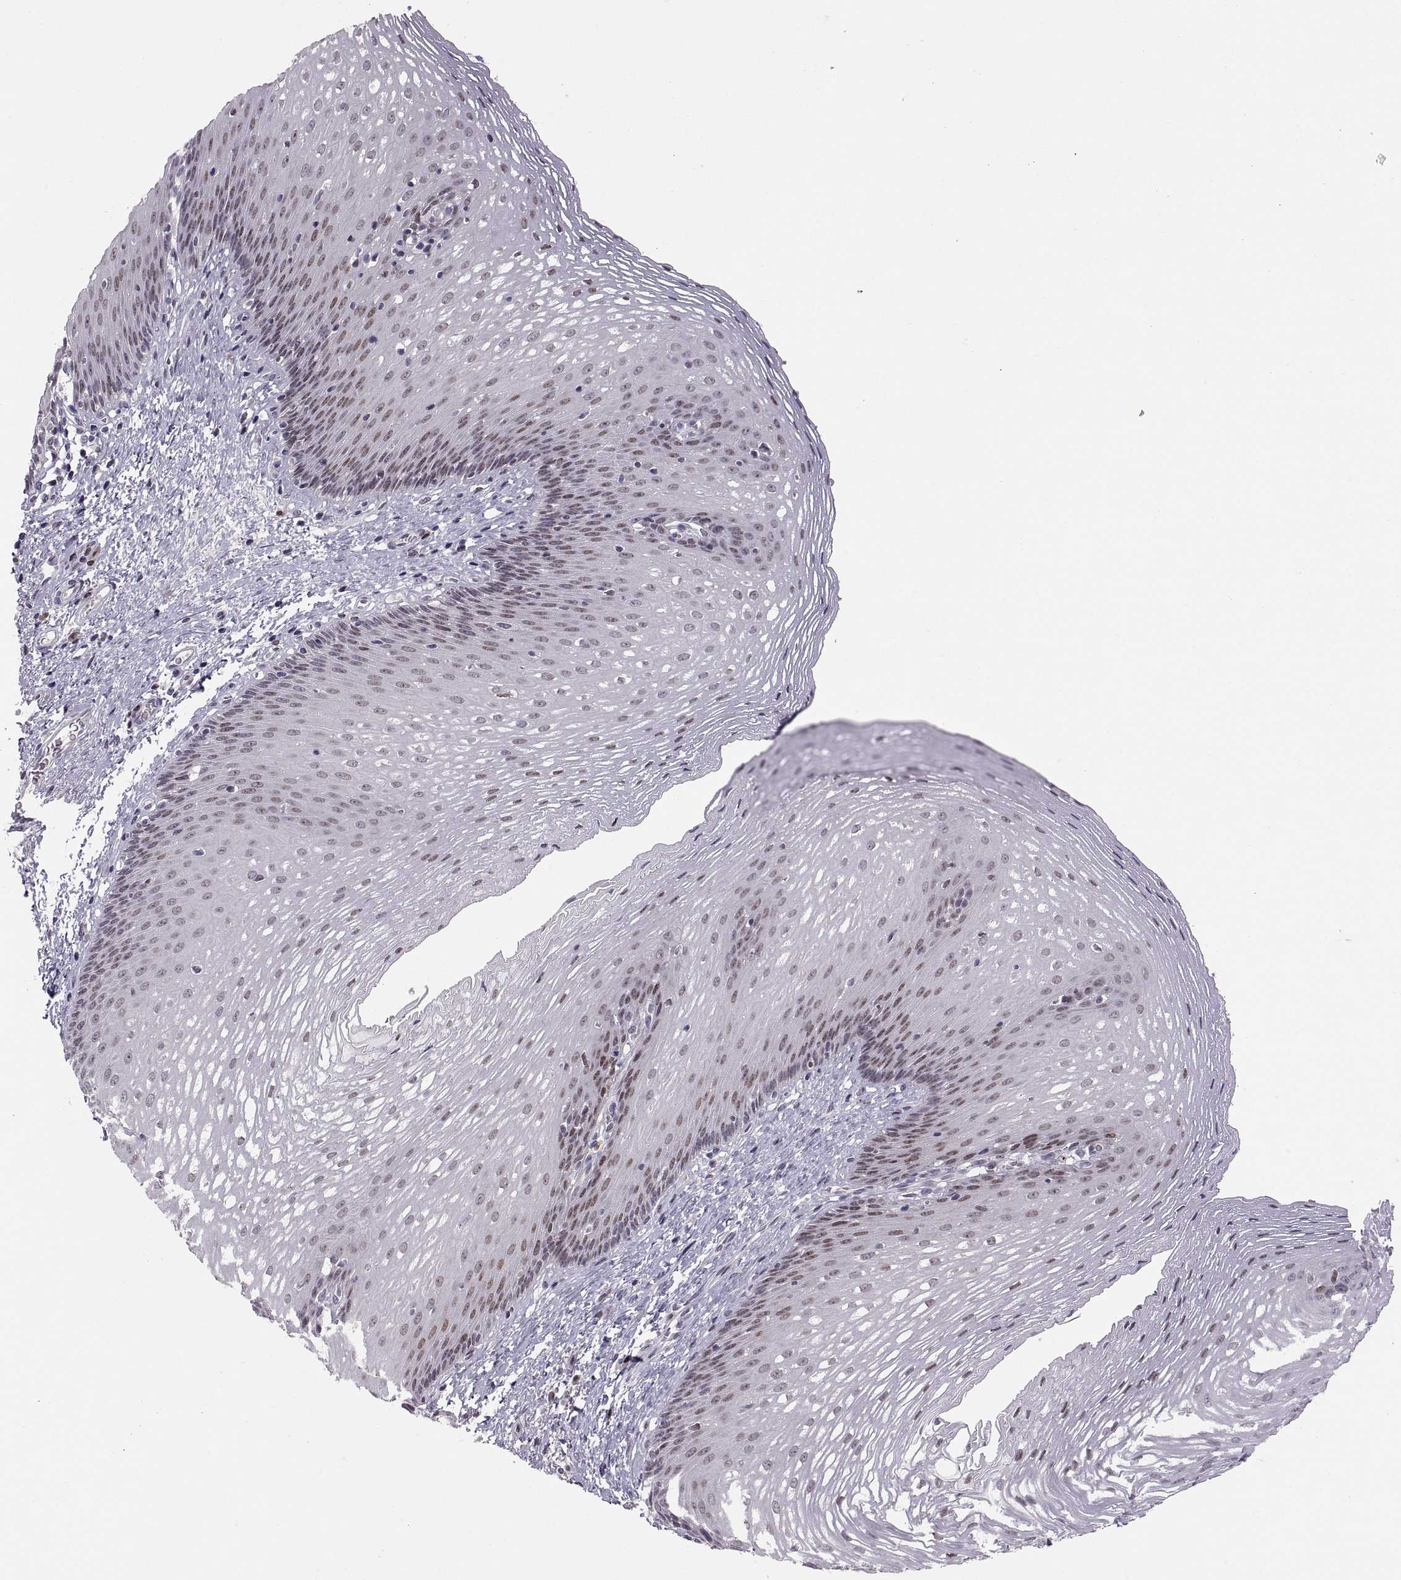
{"staining": {"intensity": "moderate", "quantity": "25%-75%", "location": "nuclear"}, "tissue": "esophagus", "cell_type": "Squamous epithelial cells", "image_type": "normal", "snomed": [{"axis": "morphology", "description": "Normal tissue, NOS"}, {"axis": "topography", "description": "Esophagus"}], "caption": "Esophagus stained with immunohistochemistry exhibits moderate nuclear expression in about 25%-75% of squamous epithelial cells. The protein is shown in brown color, while the nuclei are stained blue.", "gene": "SNAI1", "patient": {"sex": "male", "age": 76}}